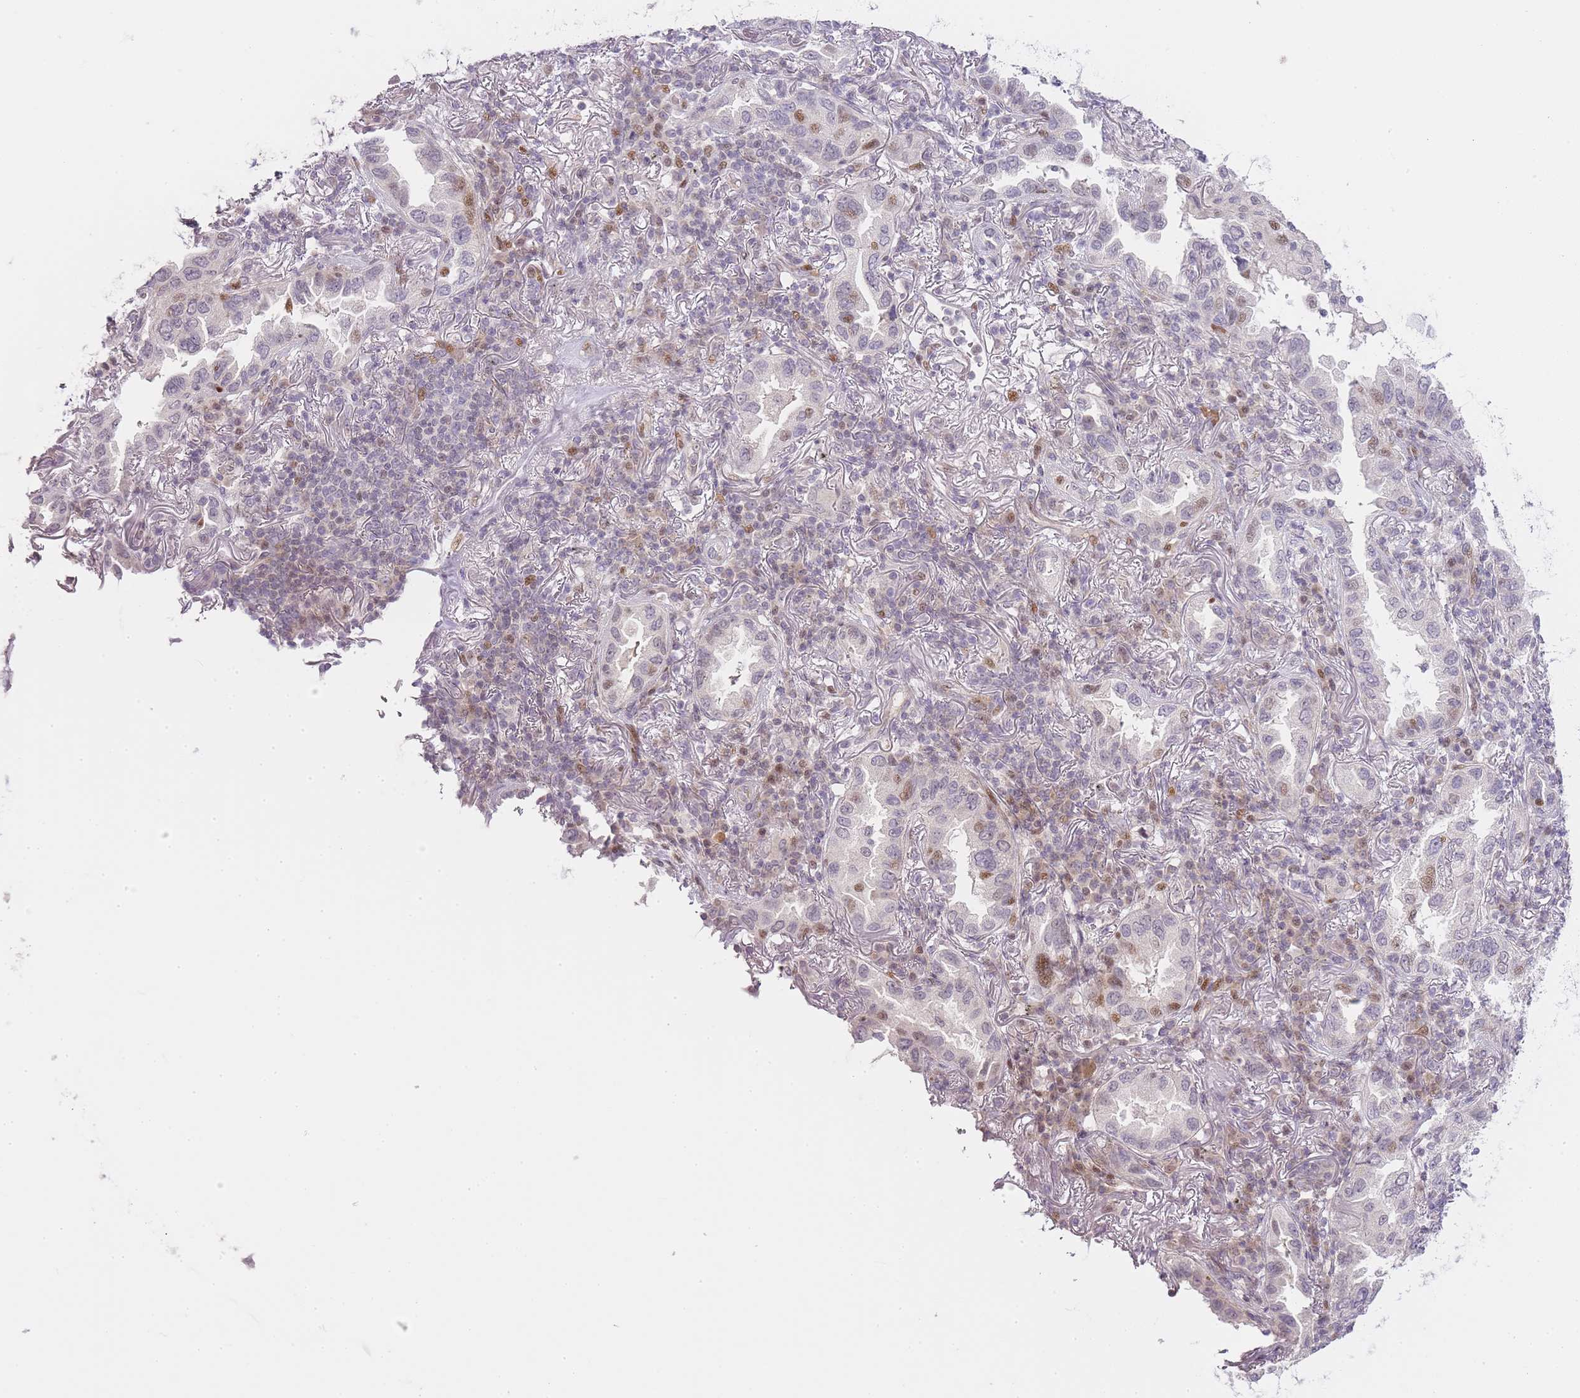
{"staining": {"intensity": "moderate", "quantity": "<25%", "location": "nuclear"}, "tissue": "lung cancer", "cell_type": "Tumor cells", "image_type": "cancer", "snomed": [{"axis": "morphology", "description": "Adenocarcinoma, NOS"}, {"axis": "topography", "description": "Lung"}], "caption": "The photomicrograph reveals immunohistochemical staining of adenocarcinoma (lung). There is moderate nuclear expression is seen in about <25% of tumor cells. (DAB = brown stain, brightfield microscopy at high magnification).", "gene": "OGG1", "patient": {"sex": "female", "age": 69}}